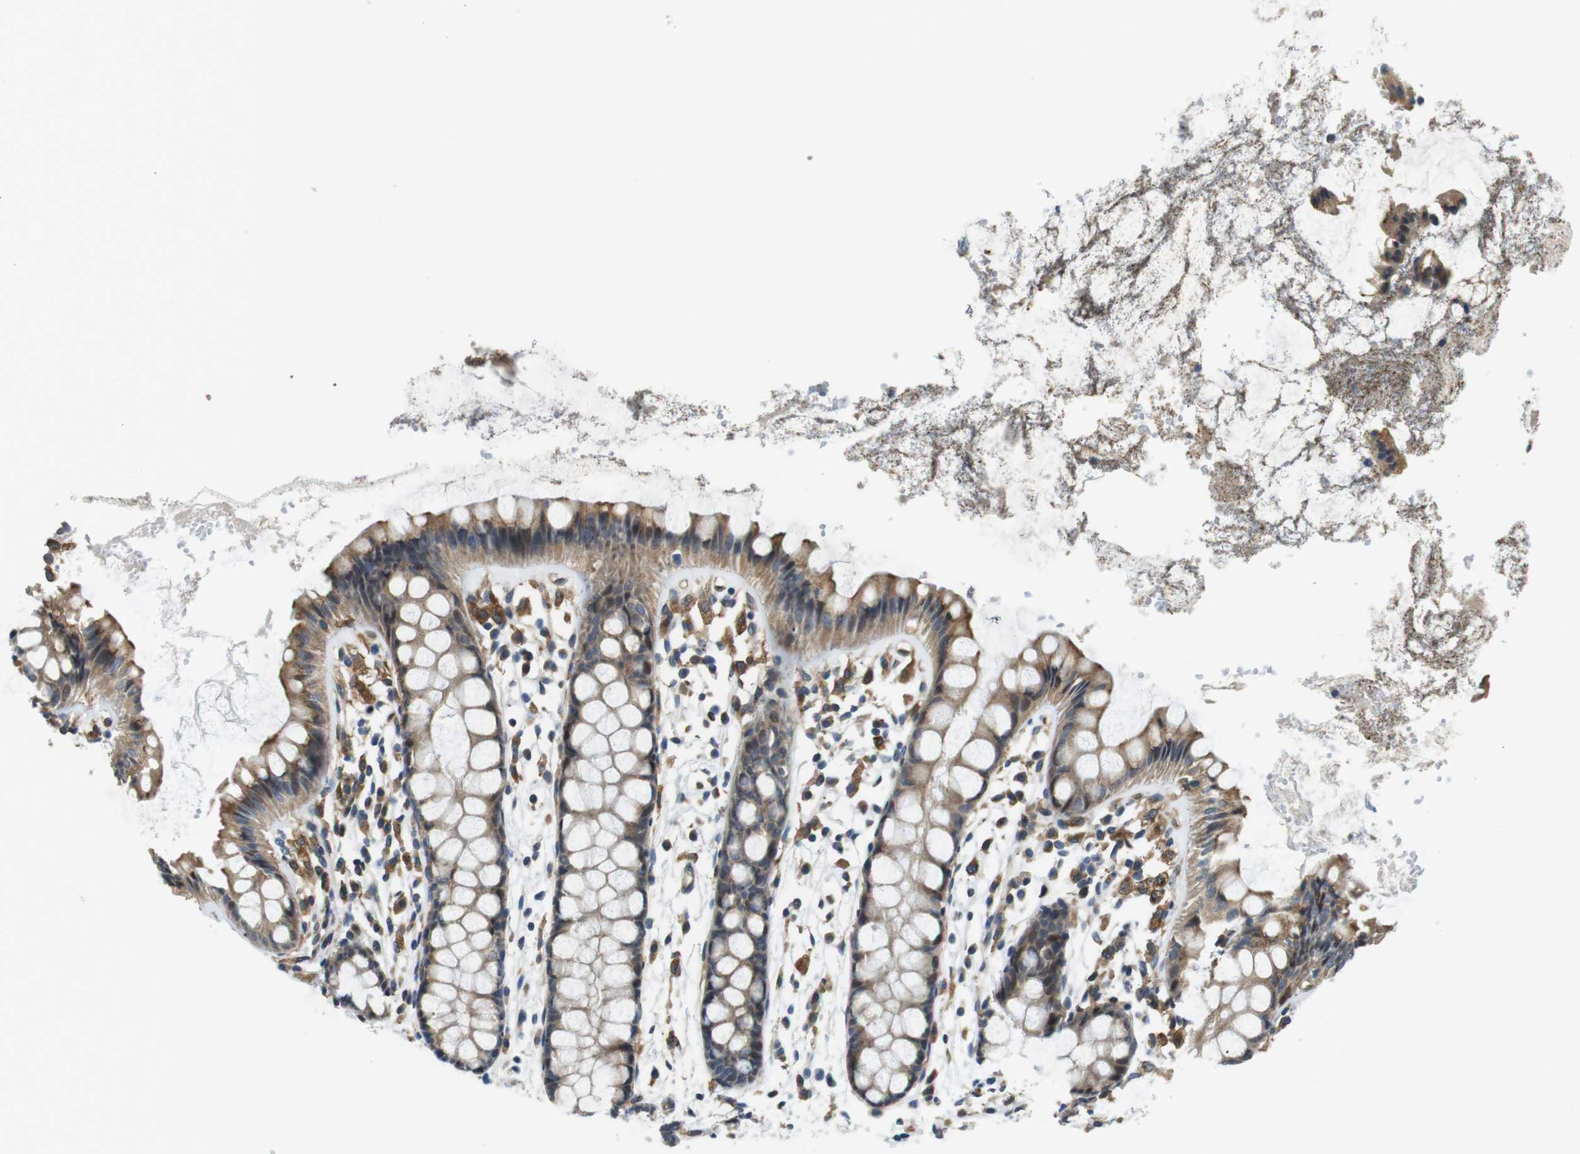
{"staining": {"intensity": "moderate", "quantity": ">75%", "location": "cytoplasmic/membranous"}, "tissue": "rectum", "cell_type": "Glandular cells", "image_type": "normal", "snomed": [{"axis": "morphology", "description": "Normal tissue, NOS"}, {"axis": "topography", "description": "Rectum"}], "caption": "Approximately >75% of glandular cells in unremarkable rectum show moderate cytoplasmic/membranous protein expression as visualized by brown immunohistochemical staining.", "gene": "PALD1", "patient": {"sex": "female", "age": 66}}